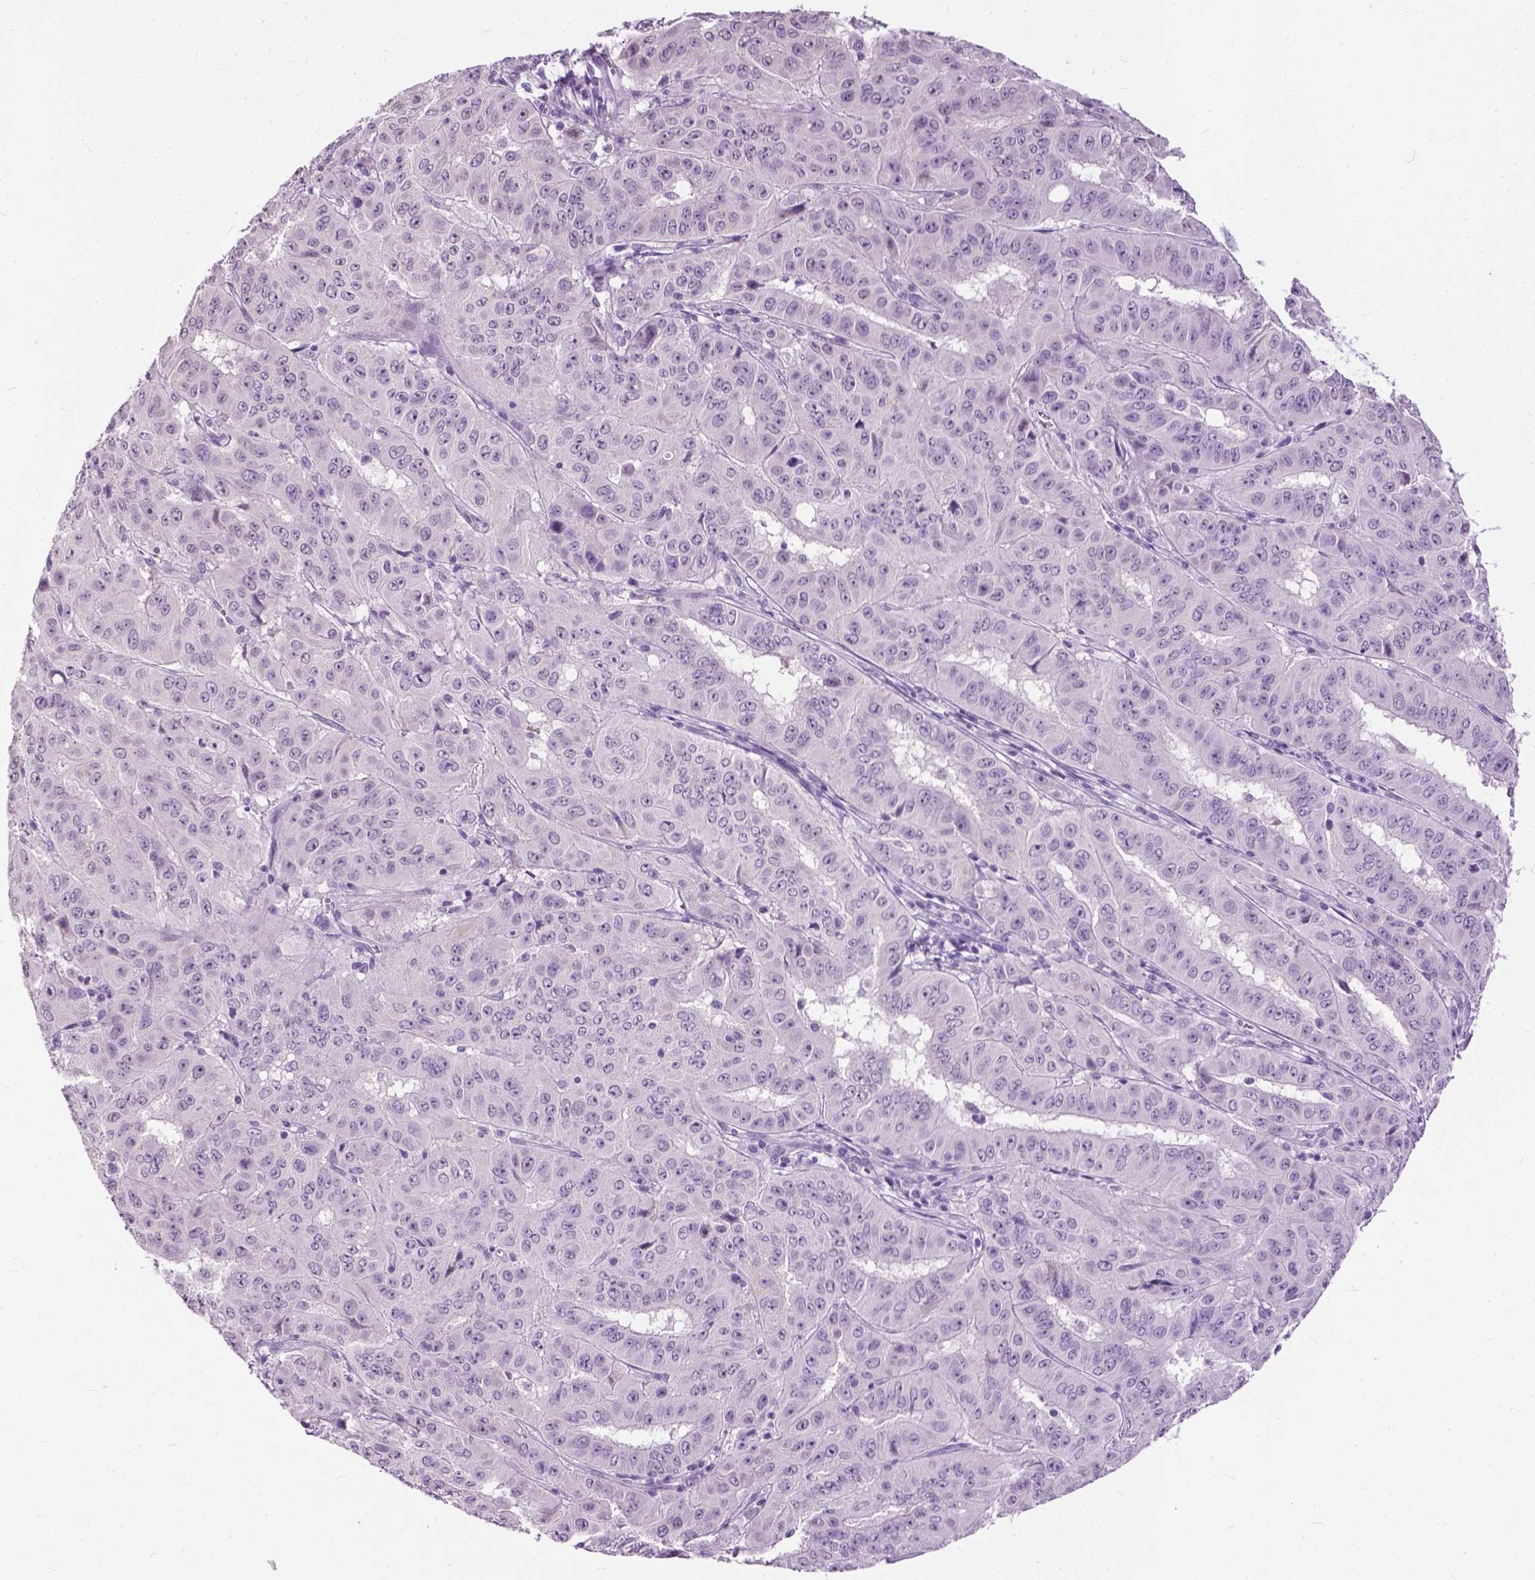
{"staining": {"intensity": "negative", "quantity": "none", "location": "none"}, "tissue": "pancreatic cancer", "cell_type": "Tumor cells", "image_type": "cancer", "snomed": [{"axis": "morphology", "description": "Adenocarcinoma, NOS"}, {"axis": "topography", "description": "Pancreas"}], "caption": "The immunohistochemistry photomicrograph has no significant expression in tumor cells of pancreatic adenocarcinoma tissue.", "gene": "GPR37L1", "patient": {"sex": "male", "age": 63}}